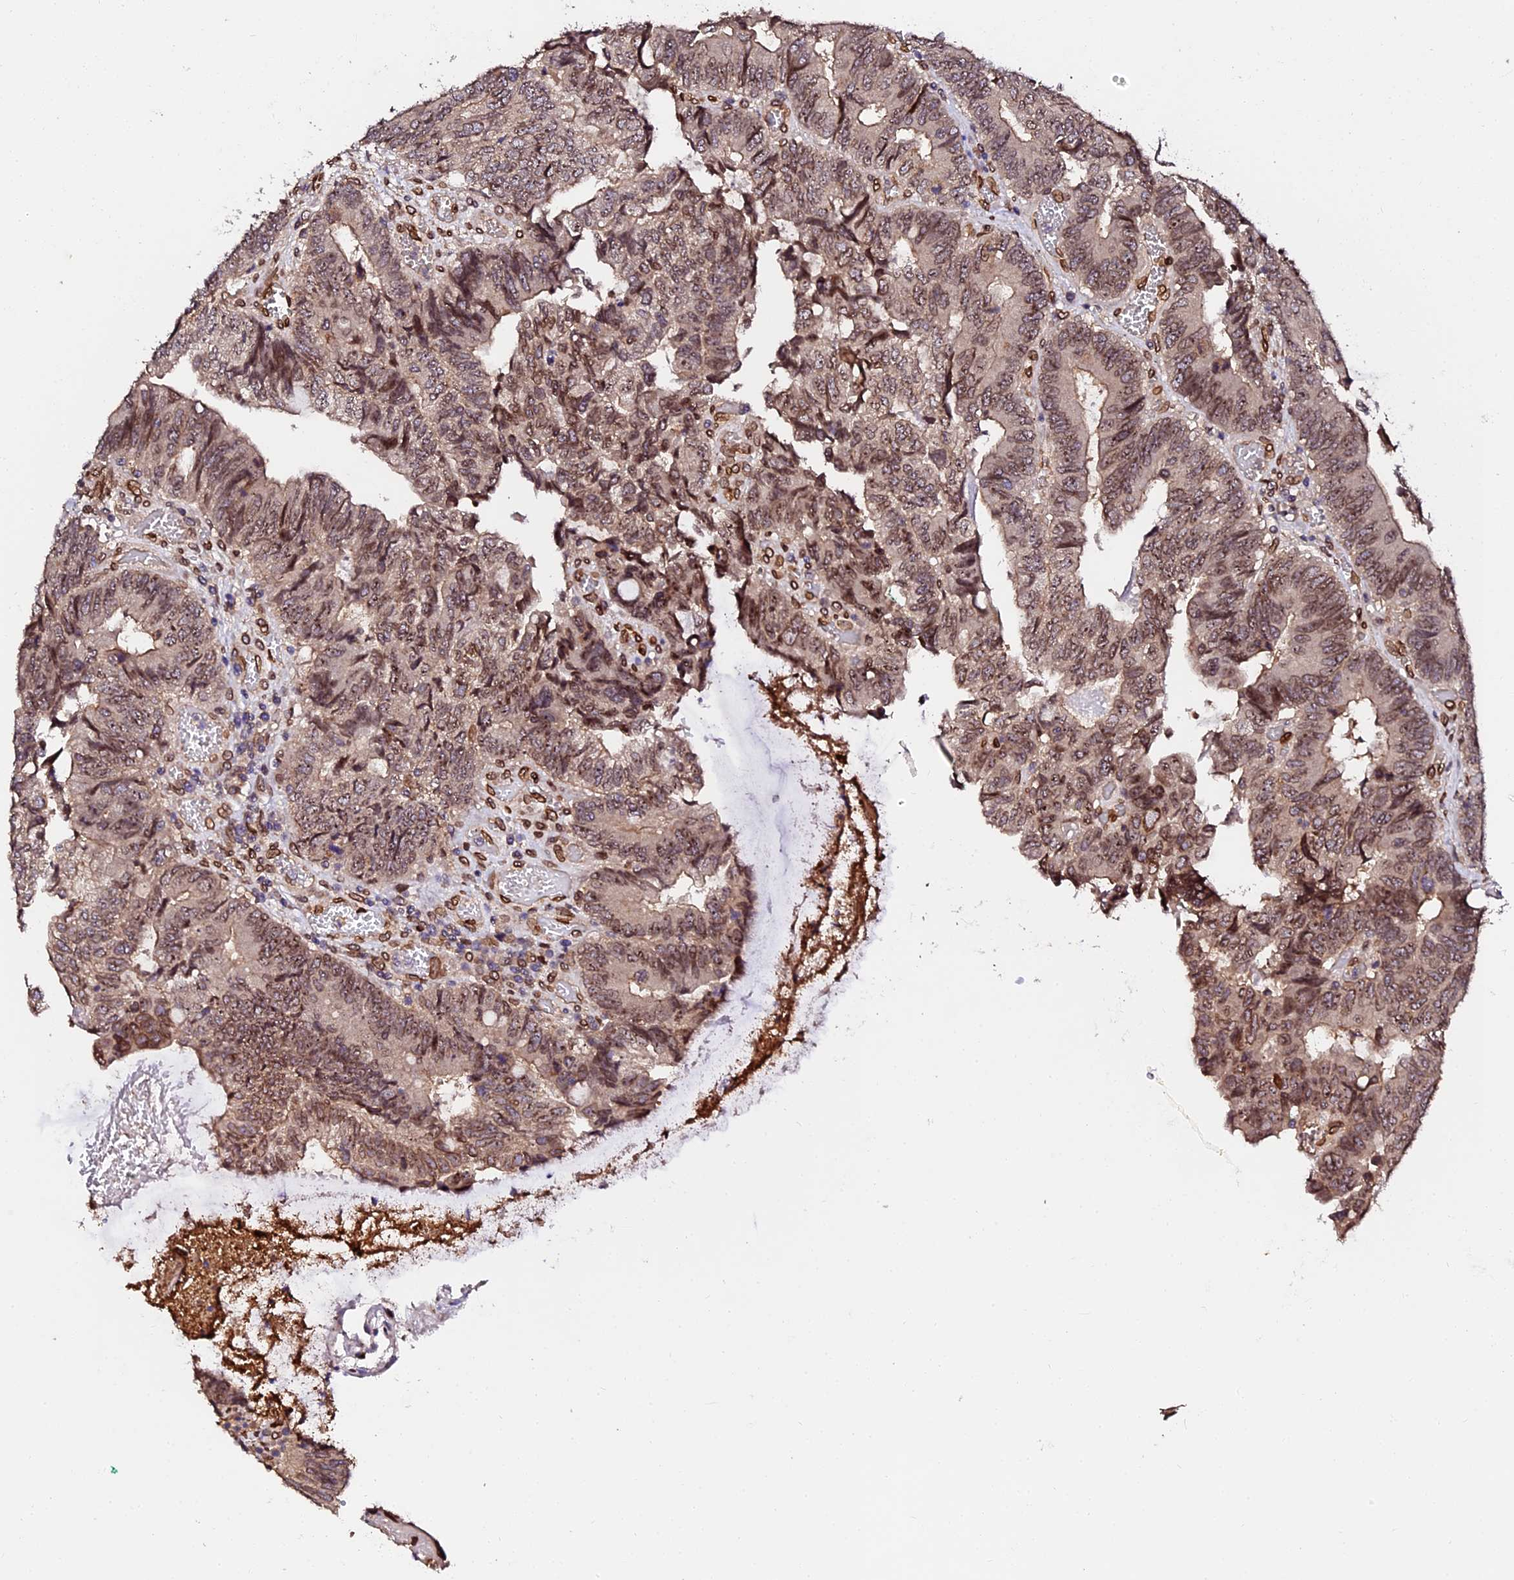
{"staining": {"intensity": "moderate", "quantity": ">75%", "location": "cytoplasmic/membranous,nuclear"}, "tissue": "colorectal cancer", "cell_type": "Tumor cells", "image_type": "cancer", "snomed": [{"axis": "morphology", "description": "Adenocarcinoma, NOS"}, {"axis": "topography", "description": "Colon"}], "caption": "Colorectal cancer (adenocarcinoma) stained for a protein (brown) shows moderate cytoplasmic/membranous and nuclear positive expression in about >75% of tumor cells.", "gene": "ANAPC5", "patient": {"sex": "female", "age": 67}}